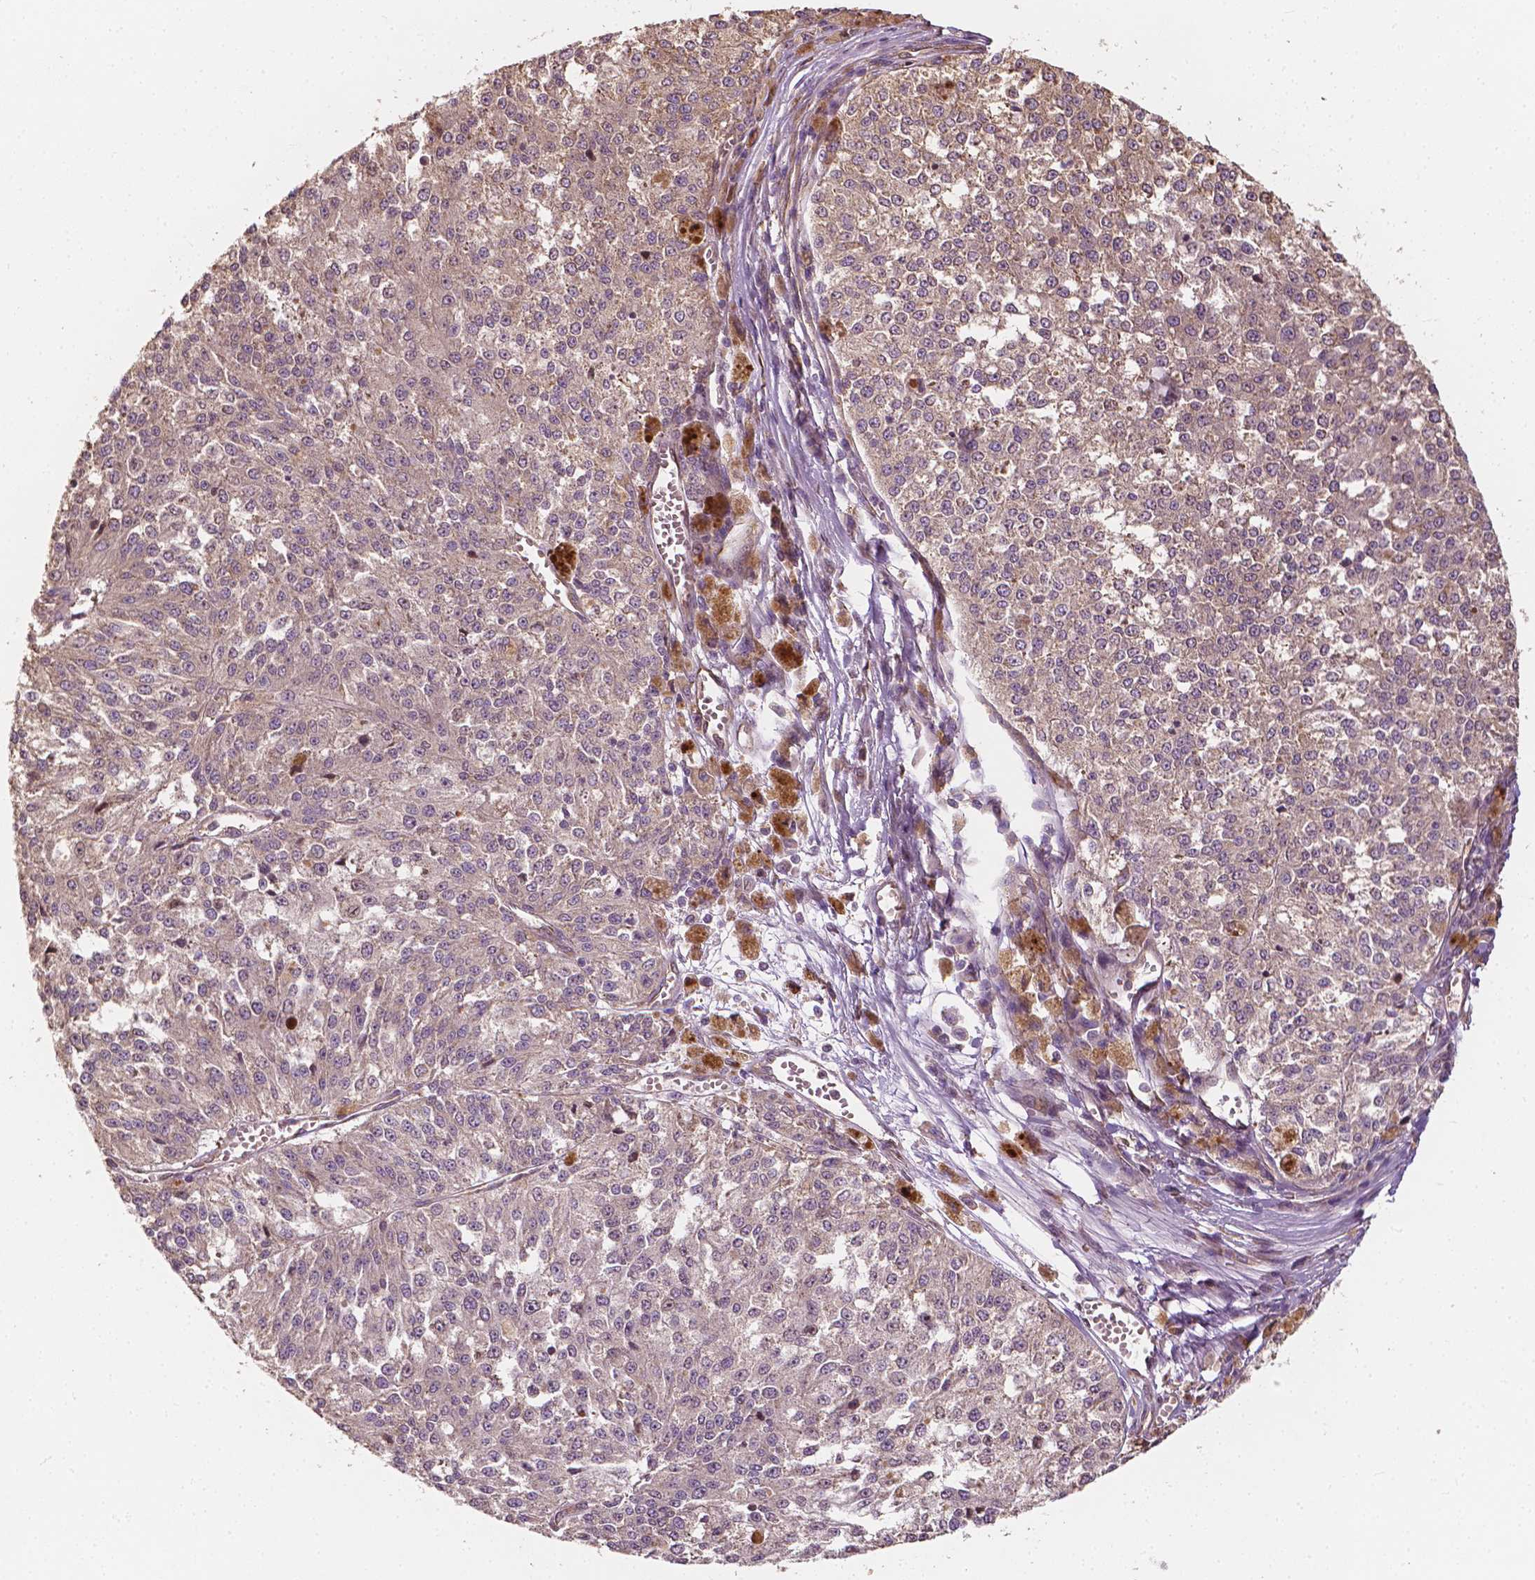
{"staining": {"intensity": "negative", "quantity": "none", "location": "none"}, "tissue": "melanoma", "cell_type": "Tumor cells", "image_type": "cancer", "snomed": [{"axis": "morphology", "description": "Malignant melanoma, Metastatic site"}, {"axis": "topography", "description": "Lymph node"}], "caption": "This is an immunohistochemistry histopathology image of human melanoma. There is no positivity in tumor cells.", "gene": "G3BP1", "patient": {"sex": "female", "age": 64}}